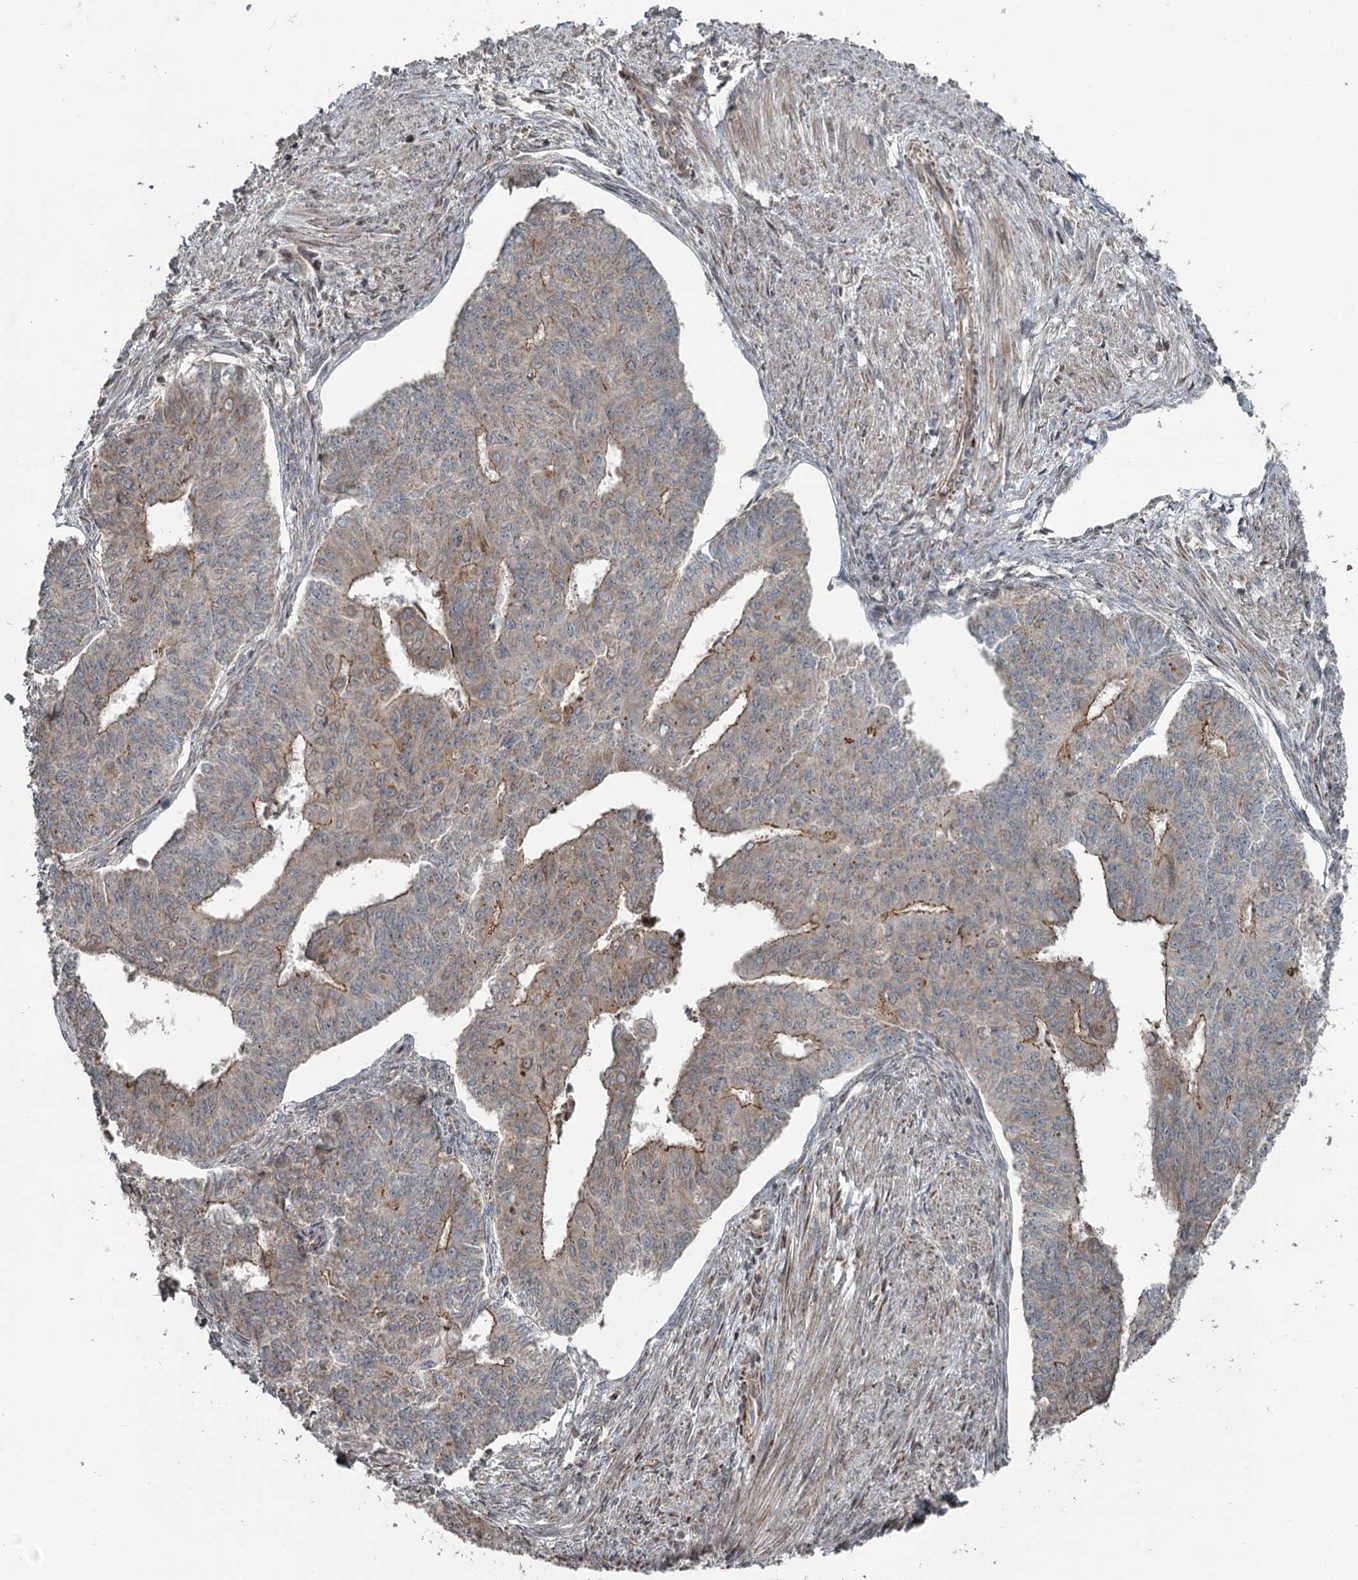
{"staining": {"intensity": "moderate", "quantity": "<25%", "location": "cytoplasmic/membranous"}, "tissue": "endometrial cancer", "cell_type": "Tumor cells", "image_type": "cancer", "snomed": [{"axis": "morphology", "description": "Adenocarcinoma, NOS"}, {"axis": "topography", "description": "Endometrium"}], "caption": "A brown stain shows moderate cytoplasmic/membranous positivity of a protein in human endometrial adenocarcinoma tumor cells. (brown staining indicates protein expression, while blue staining denotes nuclei).", "gene": "RASSF8", "patient": {"sex": "female", "age": 32}}